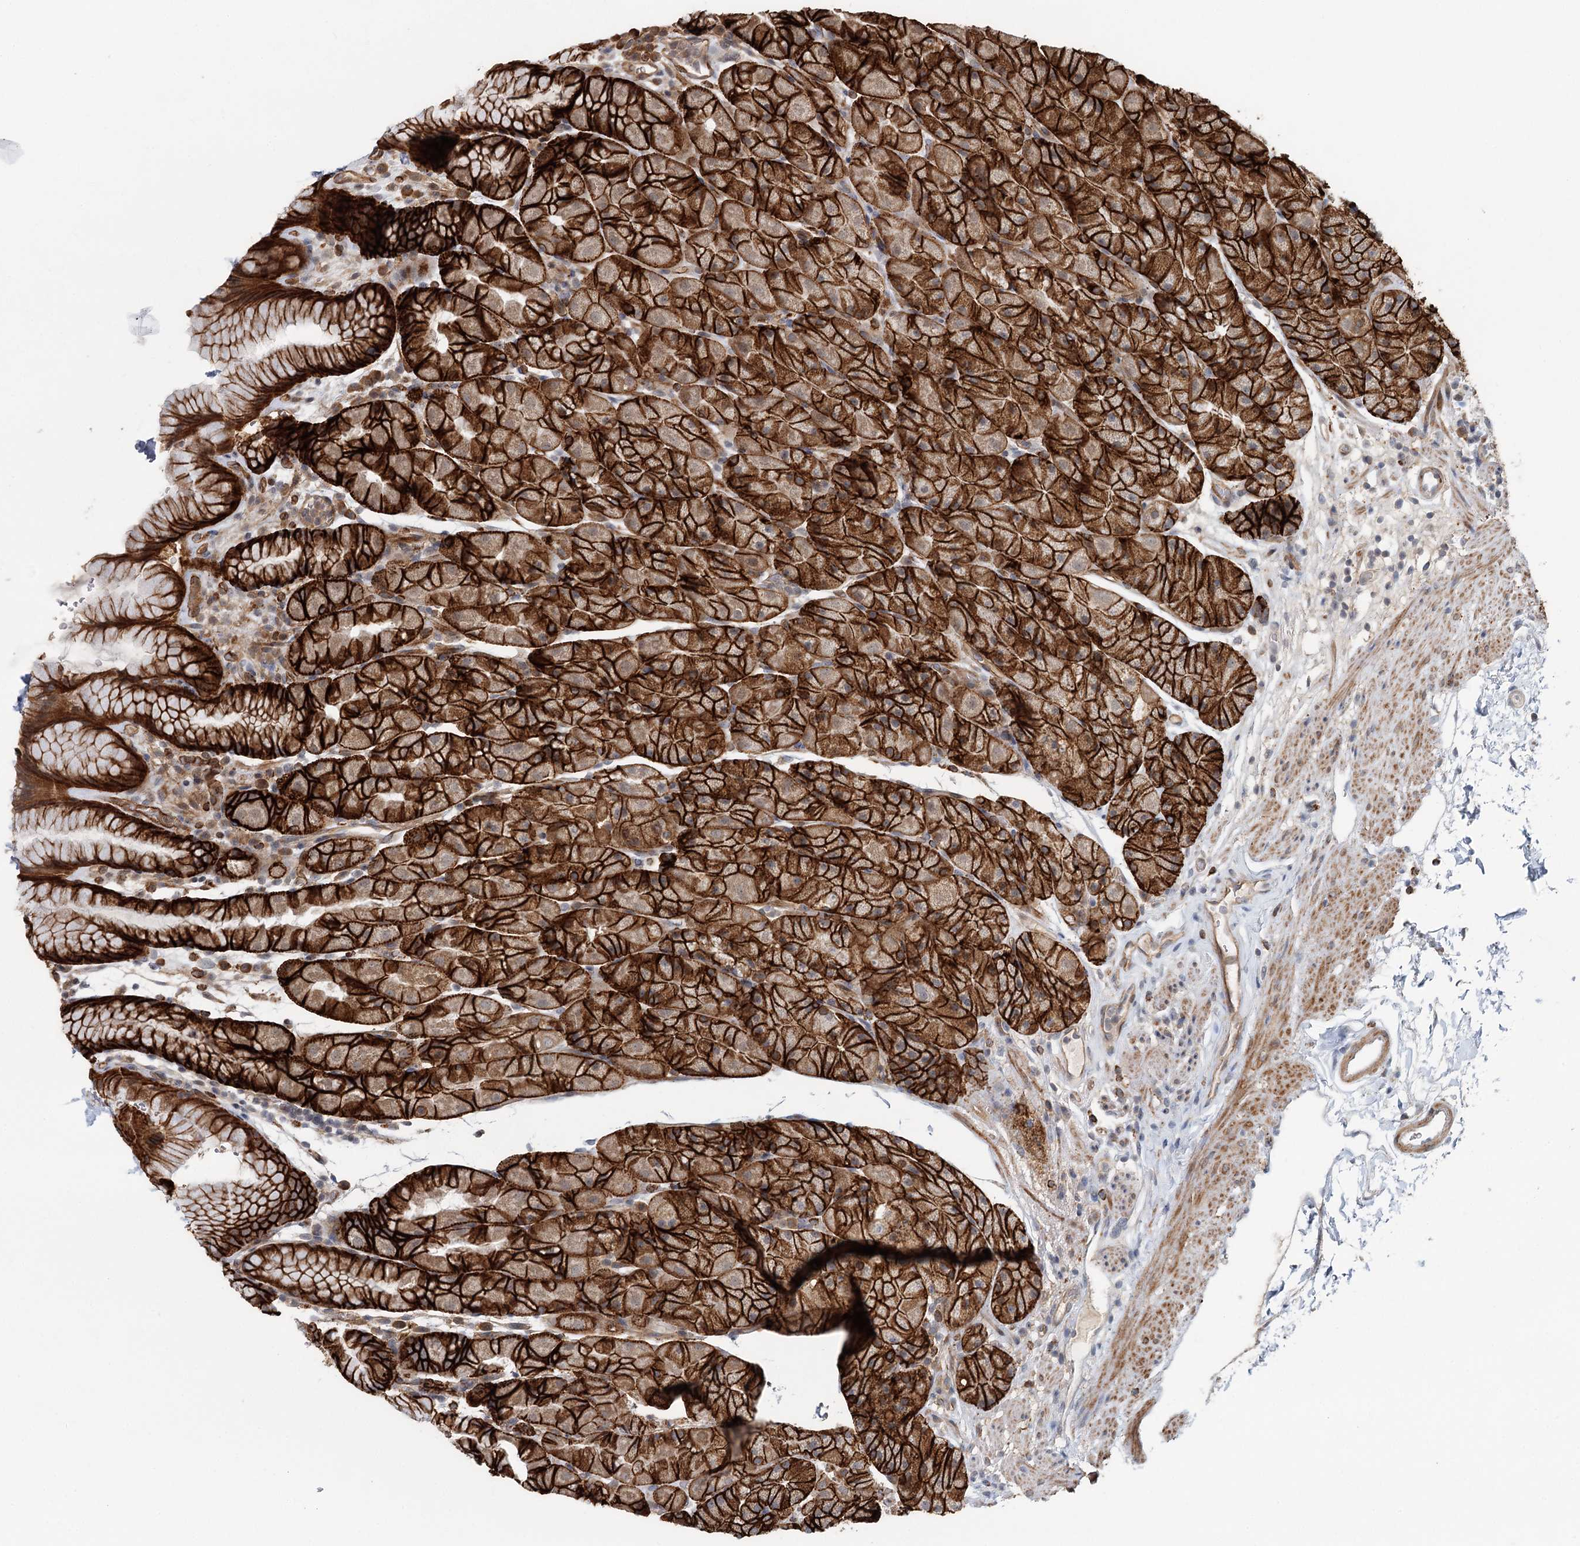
{"staining": {"intensity": "strong", "quantity": ">75%", "location": "cytoplasmic/membranous"}, "tissue": "stomach", "cell_type": "Glandular cells", "image_type": "normal", "snomed": [{"axis": "morphology", "description": "Normal tissue, NOS"}, {"axis": "topography", "description": "Stomach, upper"}, {"axis": "topography", "description": "Stomach, lower"}], "caption": "Protein expression analysis of benign human stomach reveals strong cytoplasmic/membranous staining in approximately >75% of glandular cells.", "gene": "RNF111", "patient": {"sex": "male", "age": 67}}